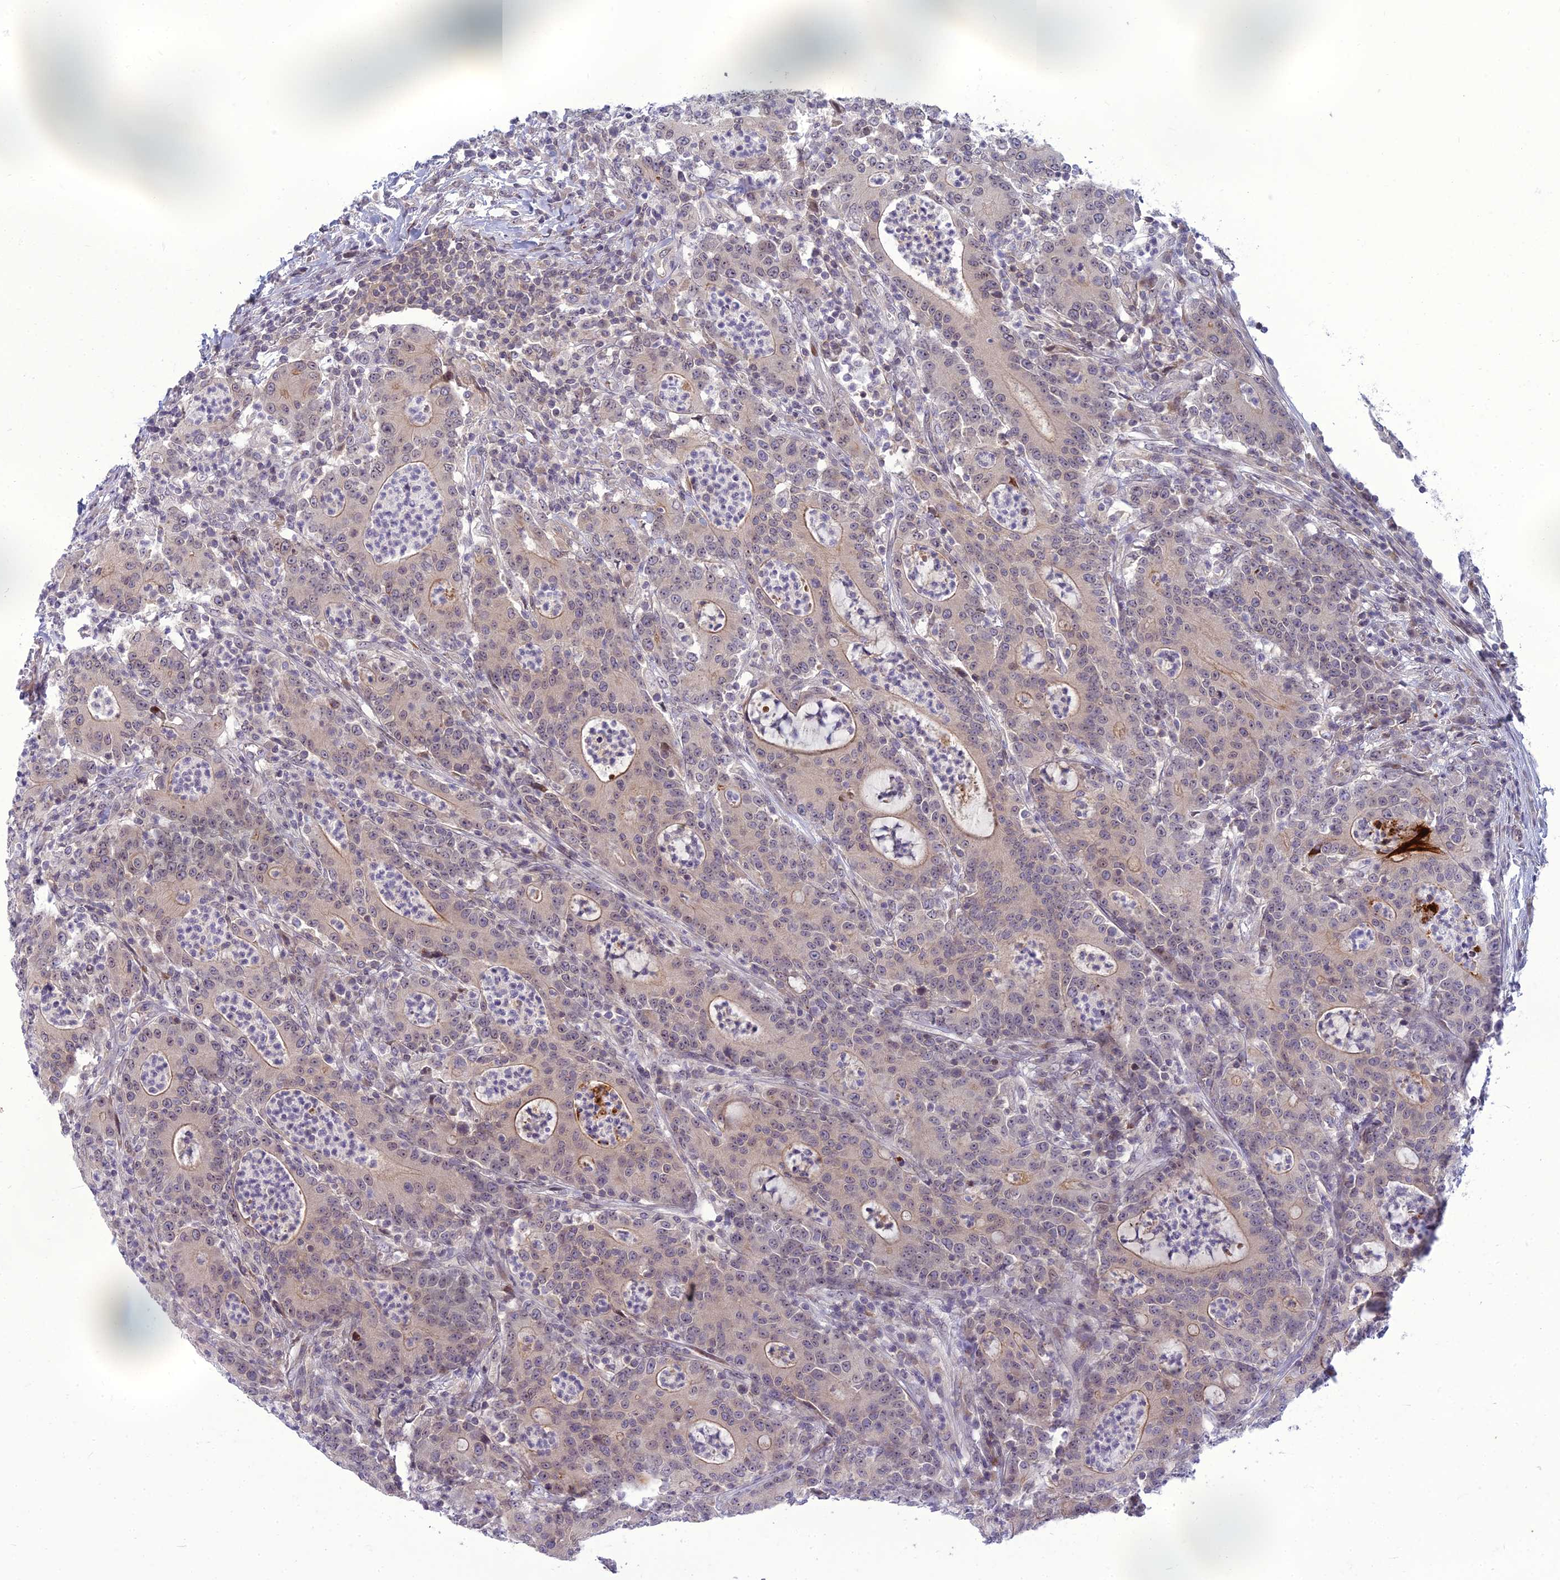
{"staining": {"intensity": "weak", "quantity": "<25%", "location": "nuclear"}, "tissue": "colorectal cancer", "cell_type": "Tumor cells", "image_type": "cancer", "snomed": [{"axis": "morphology", "description": "Adenocarcinoma, NOS"}, {"axis": "topography", "description": "Colon"}], "caption": "This is an immunohistochemistry photomicrograph of human colorectal adenocarcinoma. There is no expression in tumor cells.", "gene": "DTX2", "patient": {"sex": "male", "age": 83}}